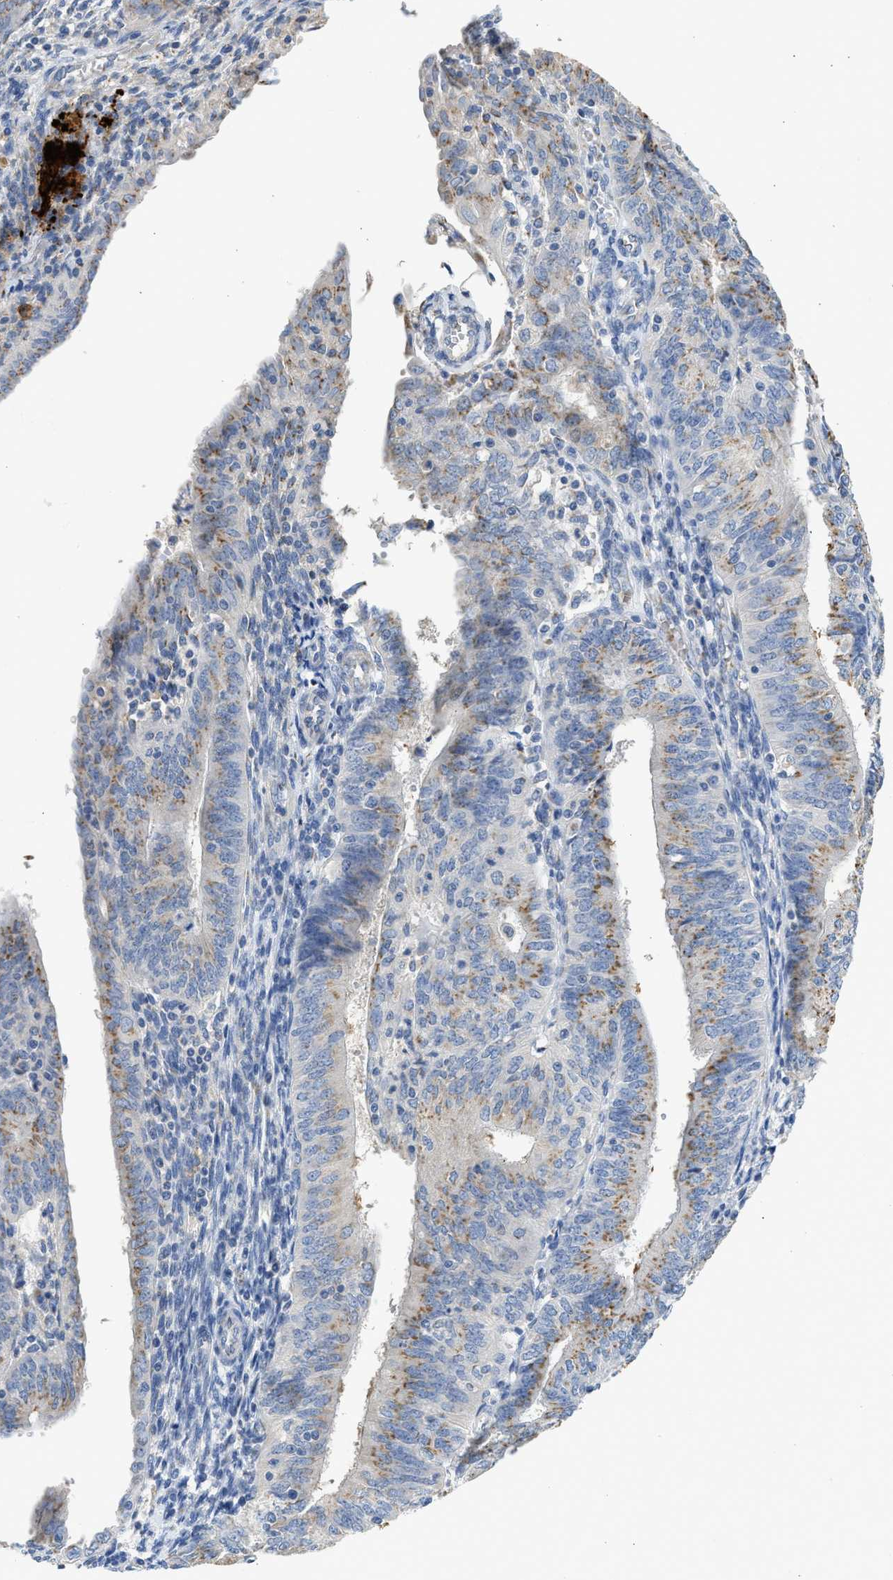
{"staining": {"intensity": "moderate", "quantity": "25%-75%", "location": "cytoplasmic/membranous"}, "tissue": "endometrial cancer", "cell_type": "Tumor cells", "image_type": "cancer", "snomed": [{"axis": "morphology", "description": "Adenocarcinoma, NOS"}, {"axis": "topography", "description": "Endometrium"}], "caption": "Tumor cells exhibit moderate cytoplasmic/membranous positivity in approximately 25%-75% of cells in endometrial adenocarcinoma. The staining is performed using DAB (3,3'-diaminobenzidine) brown chromogen to label protein expression. The nuclei are counter-stained blue using hematoxylin.", "gene": "IPO8", "patient": {"sex": "female", "age": 58}}